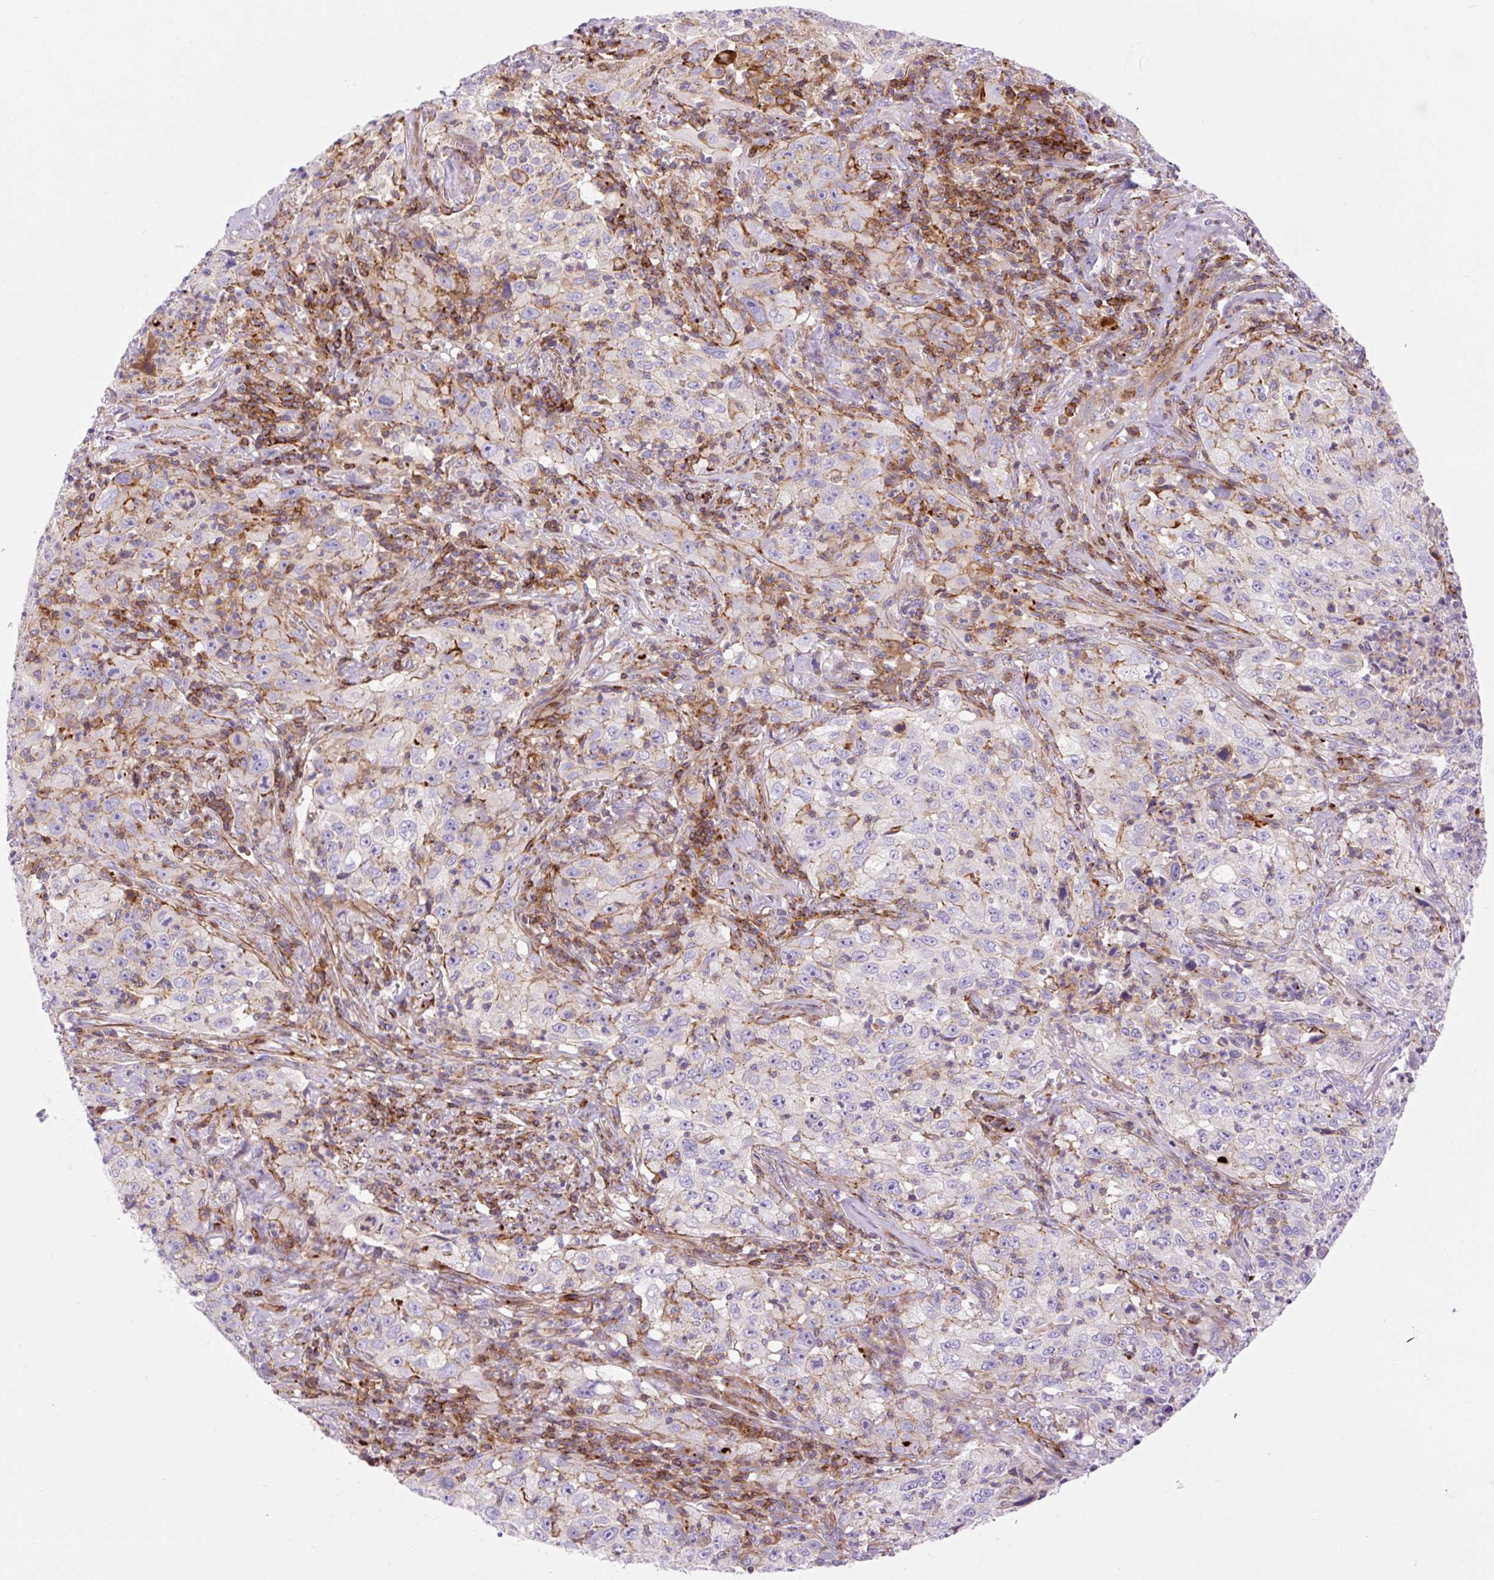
{"staining": {"intensity": "negative", "quantity": "none", "location": "none"}, "tissue": "lung cancer", "cell_type": "Tumor cells", "image_type": "cancer", "snomed": [{"axis": "morphology", "description": "Squamous cell carcinoma, NOS"}, {"axis": "topography", "description": "Lung"}], "caption": "Protein analysis of lung squamous cell carcinoma displays no significant staining in tumor cells.", "gene": "CORO7-PAM16", "patient": {"sex": "male", "age": 71}}